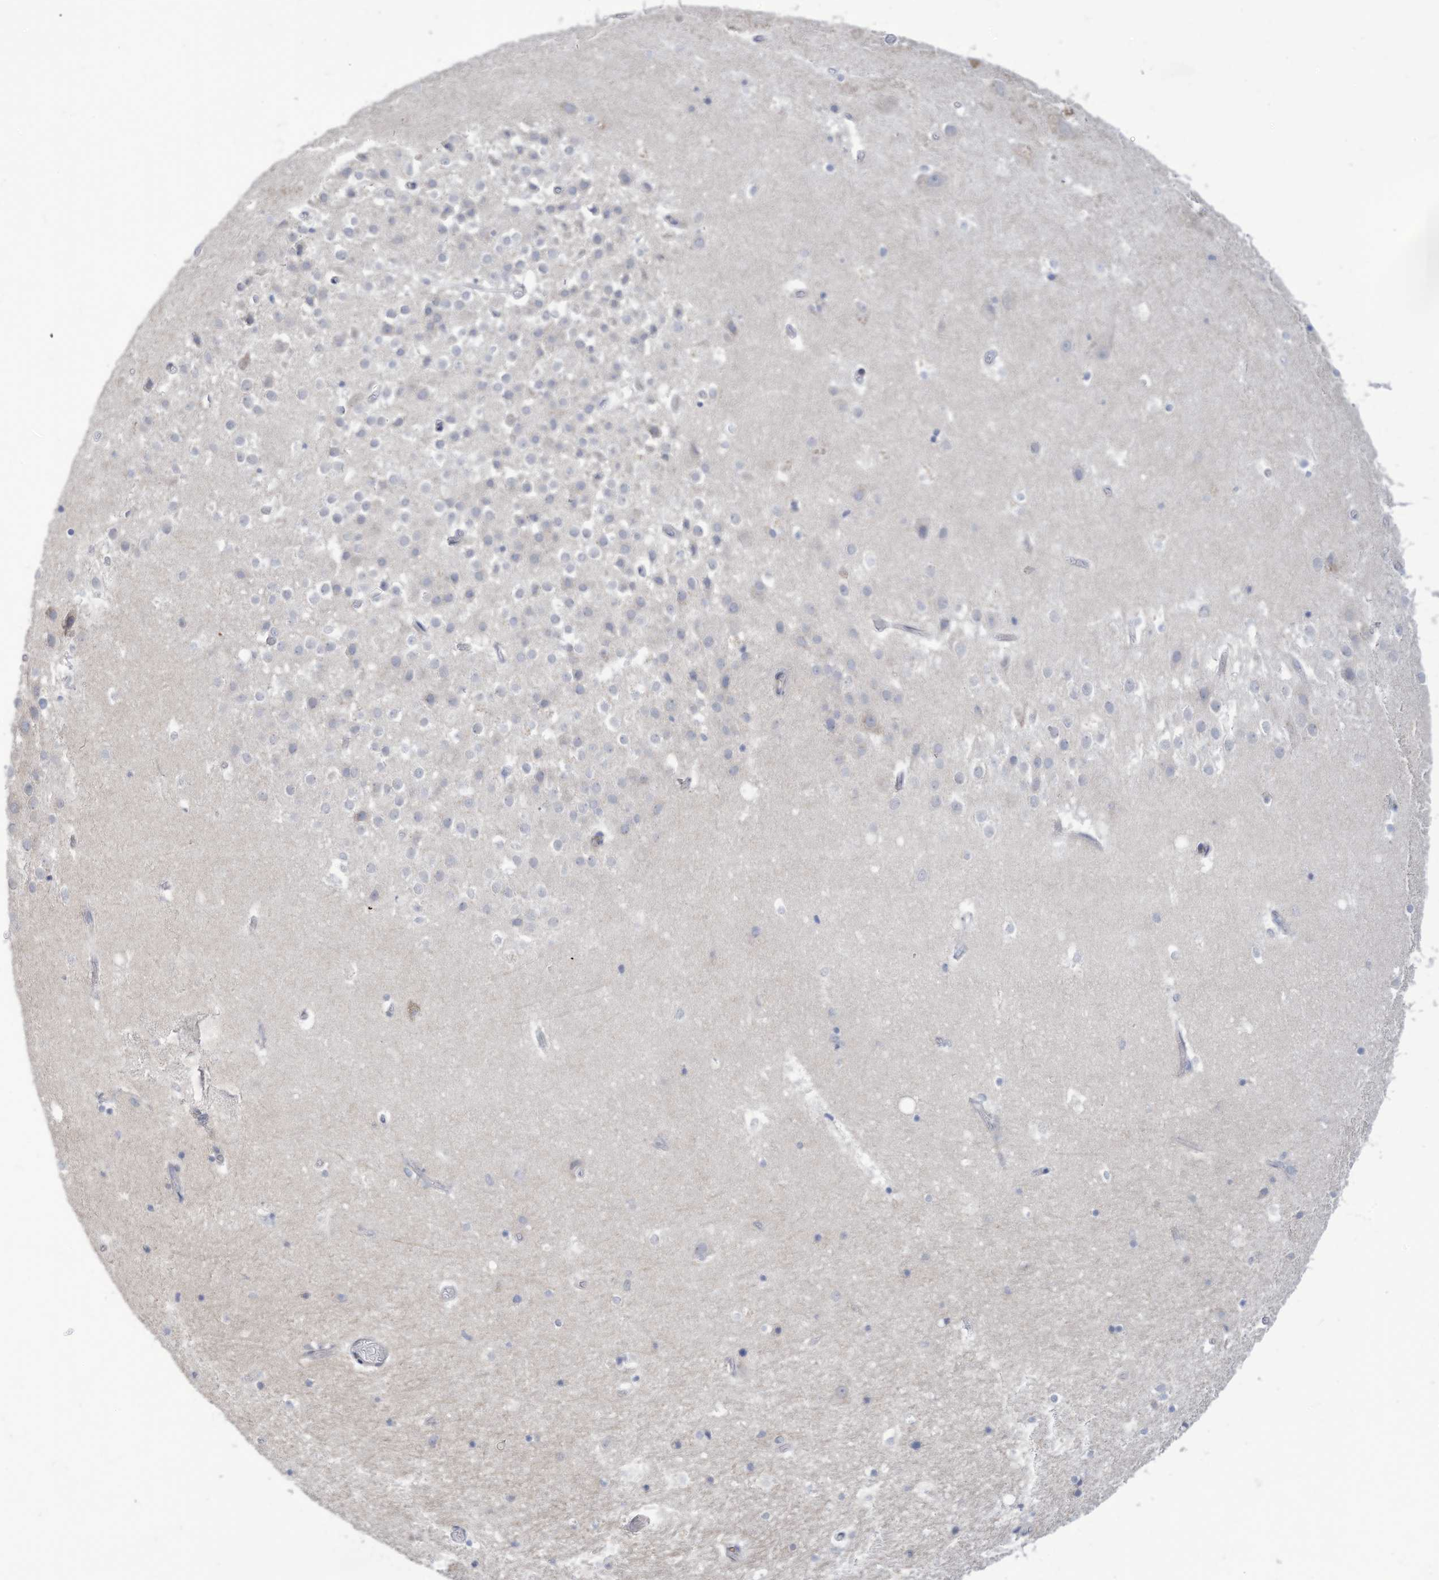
{"staining": {"intensity": "negative", "quantity": "none", "location": "none"}, "tissue": "hippocampus", "cell_type": "Glial cells", "image_type": "normal", "snomed": [{"axis": "morphology", "description": "Normal tissue, NOS"}, {"axis": "topography", "description": "Hippocampus"}], "caption": "The micrograph shows no significant staining in glial cells of hippocampus.", "gene": "ZNF292", "patient": {"sex": "female", "age": 52}}